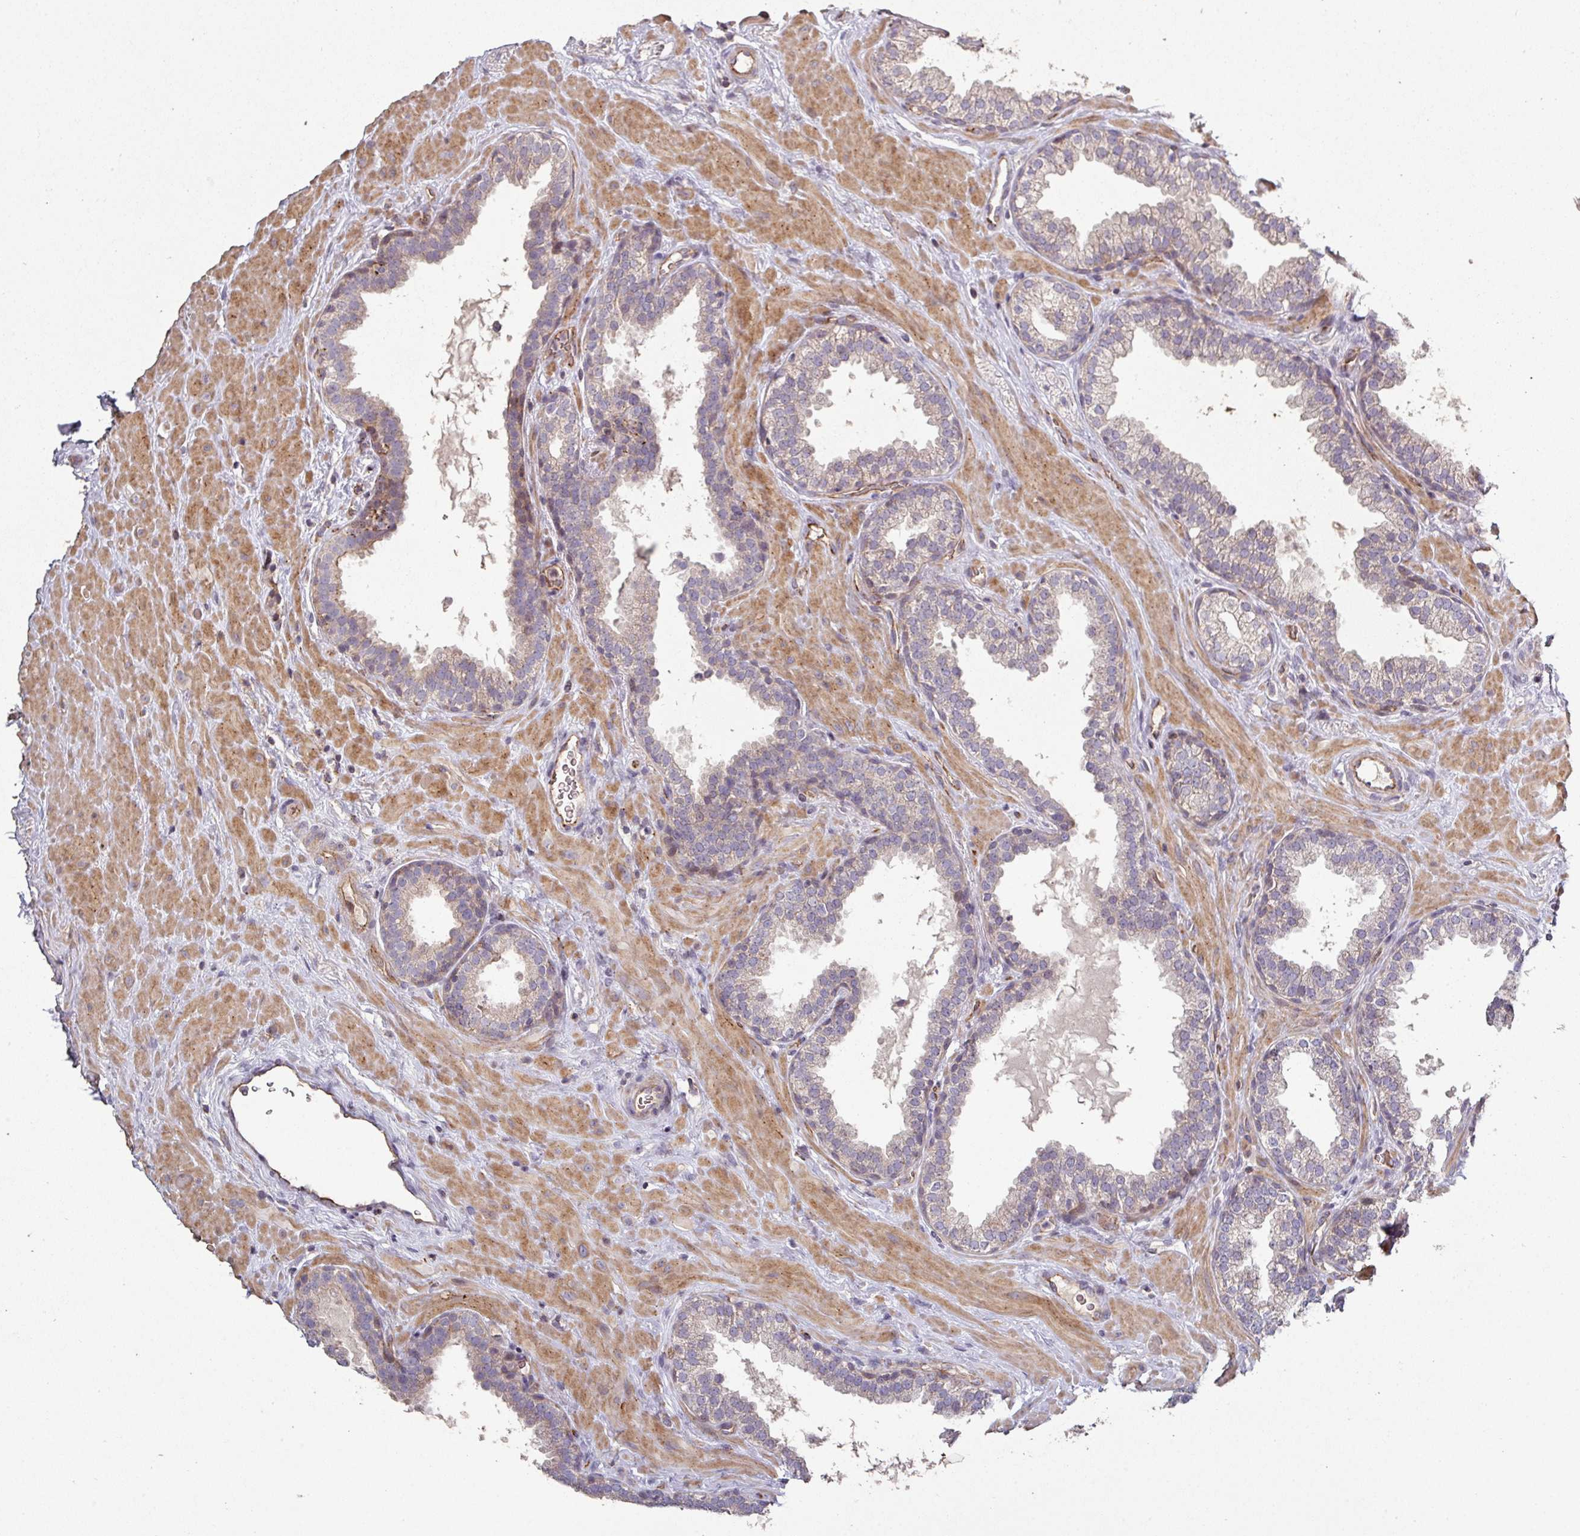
{"staining": {"intensity": "weak", "quantity": "<25%", "location": "cytoplasmic/membranous"}, "tissue": "prostate", "cell_type": "Glandular cells", "image_type": "normal", "snomed": [{"axis": "morphology", "description": "Normal tissue, NOS"}, {"axis": "topography", "description": "Prostate"}], "caption": "Glandular cells show no significant protein staining in unremarkable prostate. (Stains: DAB immunohistochemistry with hematoxylin counter stain, Microscopy: brightfield microscopy at high magnification).", "gene": "RPL23A", "patient": {"sex": "male", "age": 51}}